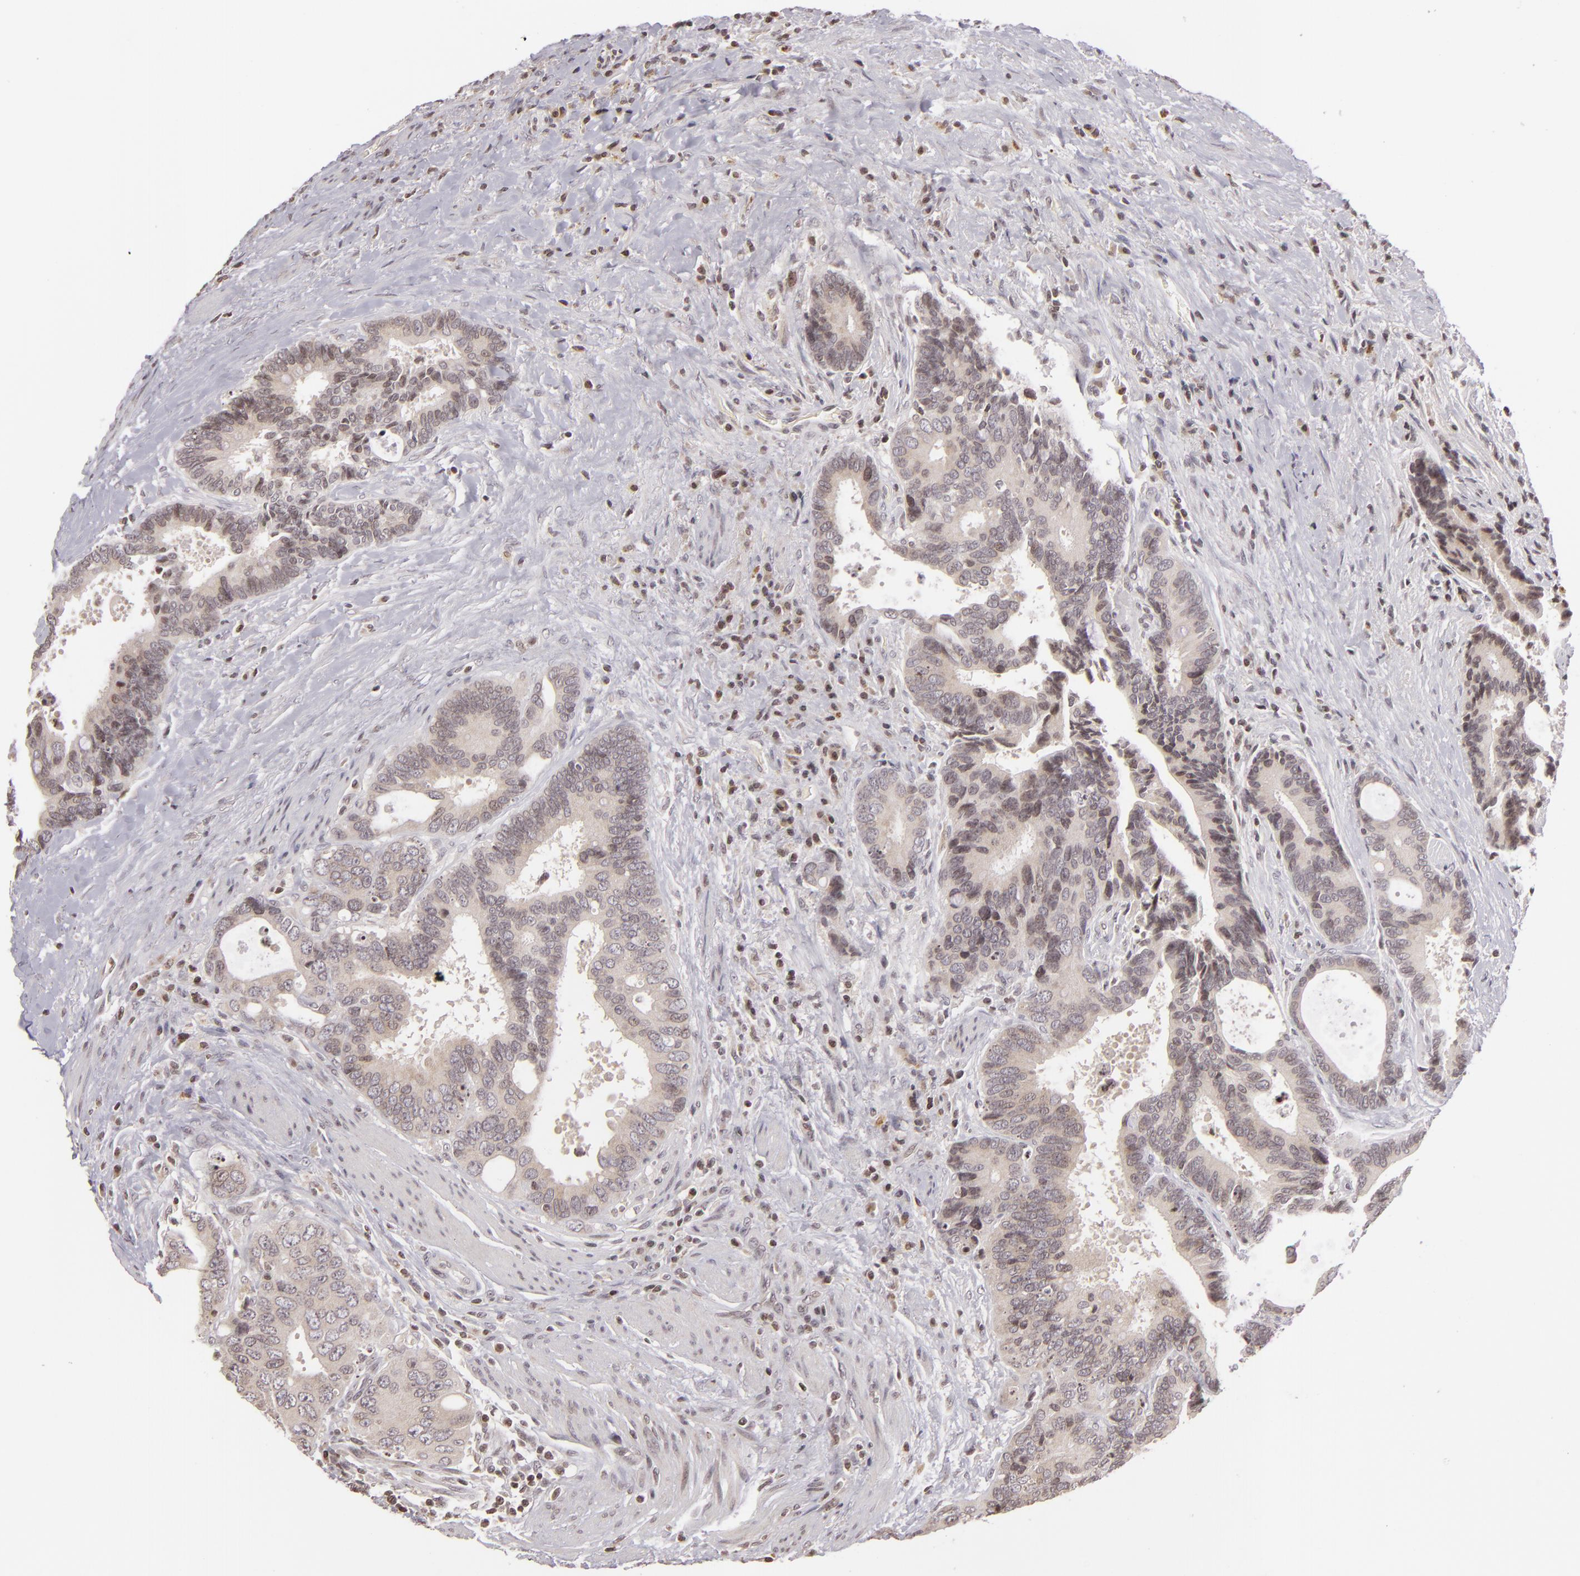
{"staining": {"intensity": "weak", "quantity": "<25%", "location": "nuclear"}, "tissue": "colorectal cancer", "cell_type": "Tumor cells", "image_type": "cancer", "snomed": [{"axis": "morphology", "description": "Adenocarcinoma, NOS"}, {"axis": "topography", "description": "Rectum"}], "caption": "DAB immunohistochemical staining of human colorectal cancer (adenocarcinoma) reveals no significant staining in tumor cells.", "gene": "AKAP6", "patient": {"sex": "female", "age": 67}}